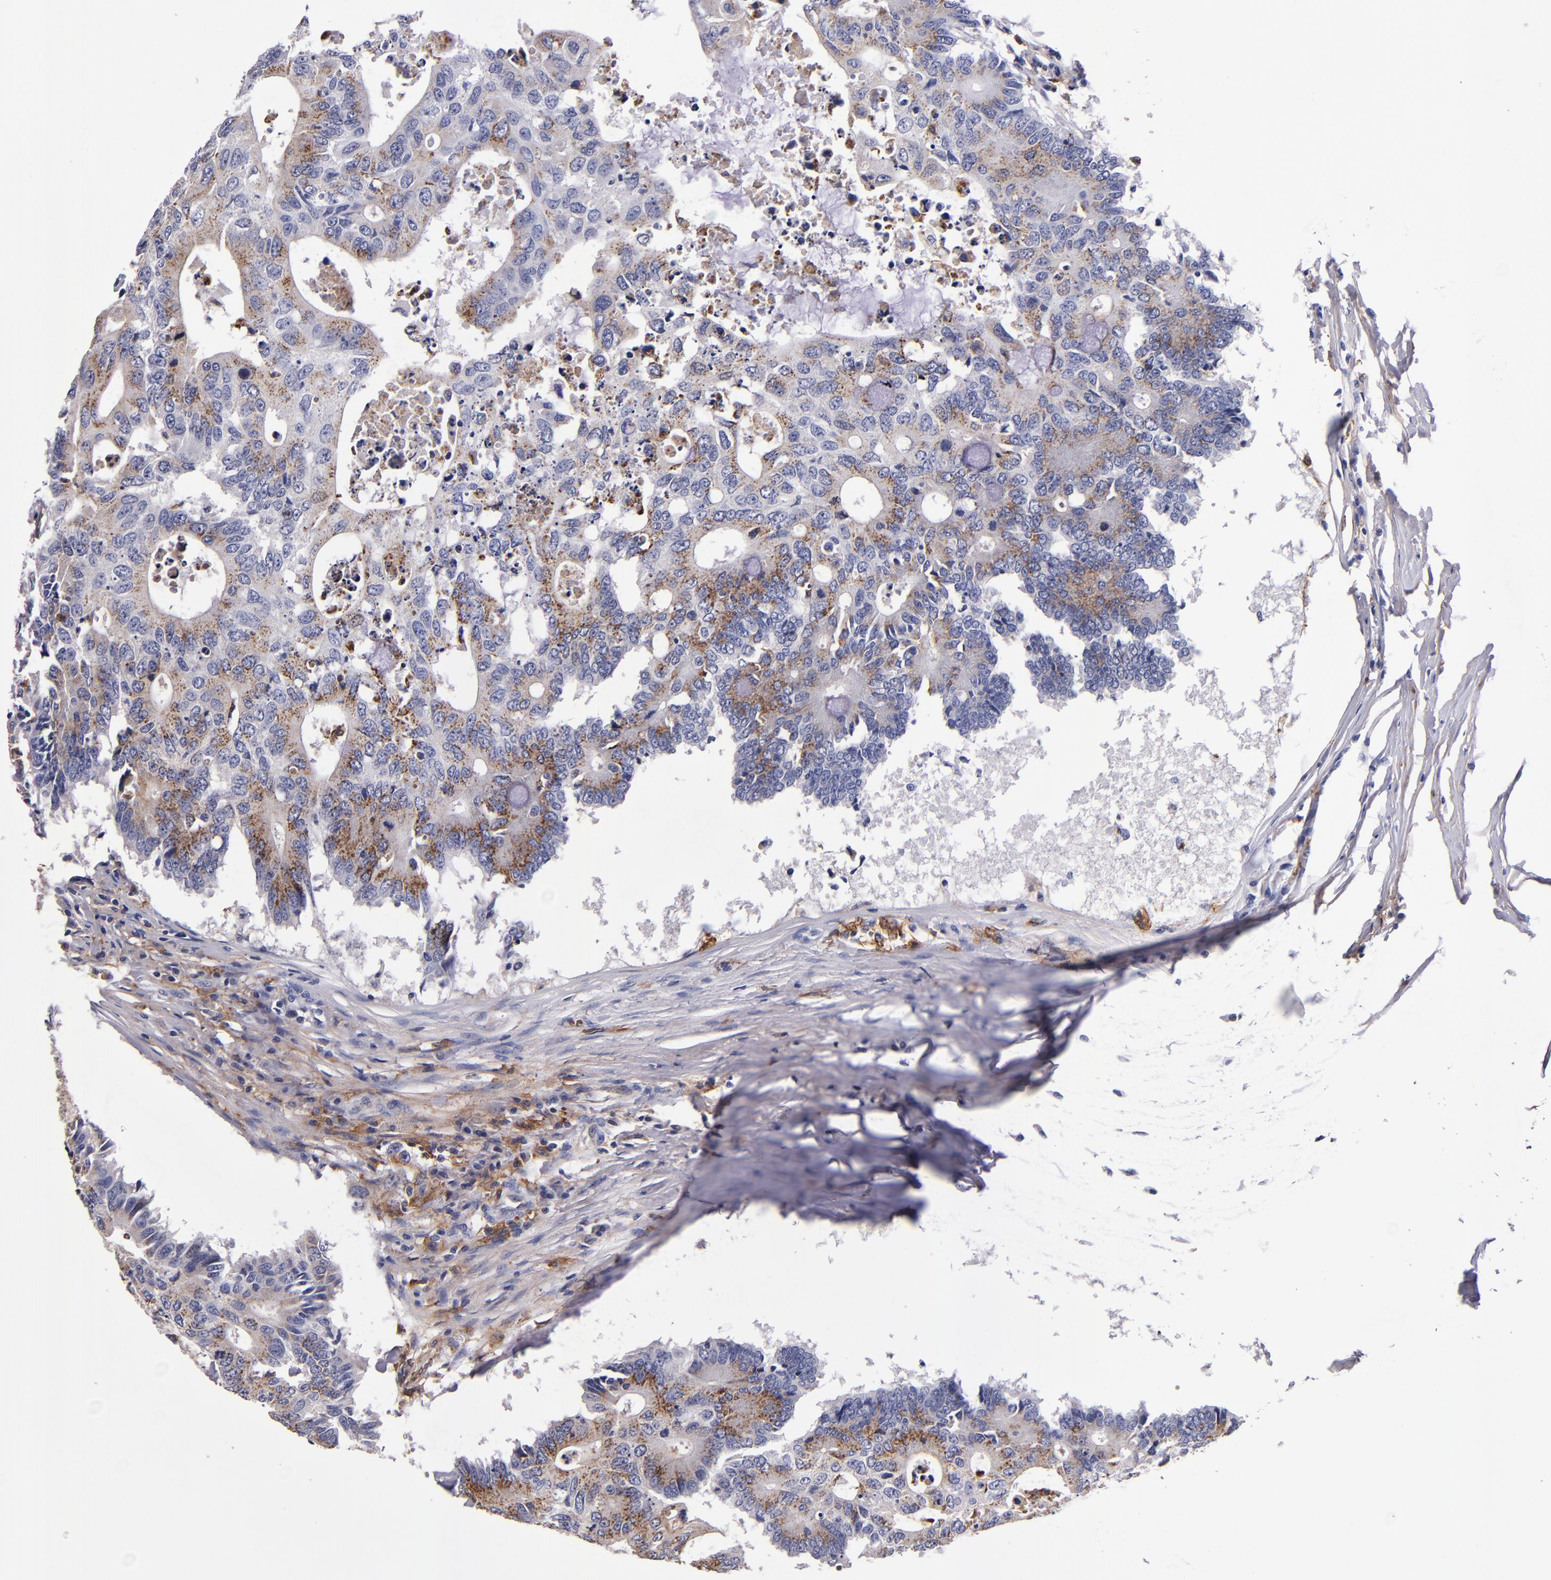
{"staining": {"intensity": "strong", "quantity": "25%-75%", "location": "cytoplasmic/membranous"}, "tissue": "colorectal cancer", "cell_type": "Tumor cells", "image_type": "cancer", "snomed": [{"axis": "morphology", "description": "Adenocarcinoma, NOS"}, {"axis": "topography", "description": "Colon"}], "caption": "Protein analysis of colorectal cancer tissue reveals strong cytoplasmic/membranous staining in about 25%-75% of tumor cells. The staining was performed using DAB to visualize the protein expression in brown, while the nuclei were stained in blue with hematoxylin (Magnification: 20x).", "gene": "SIRPA", "patient": {"sex": "male", "age": 71}}